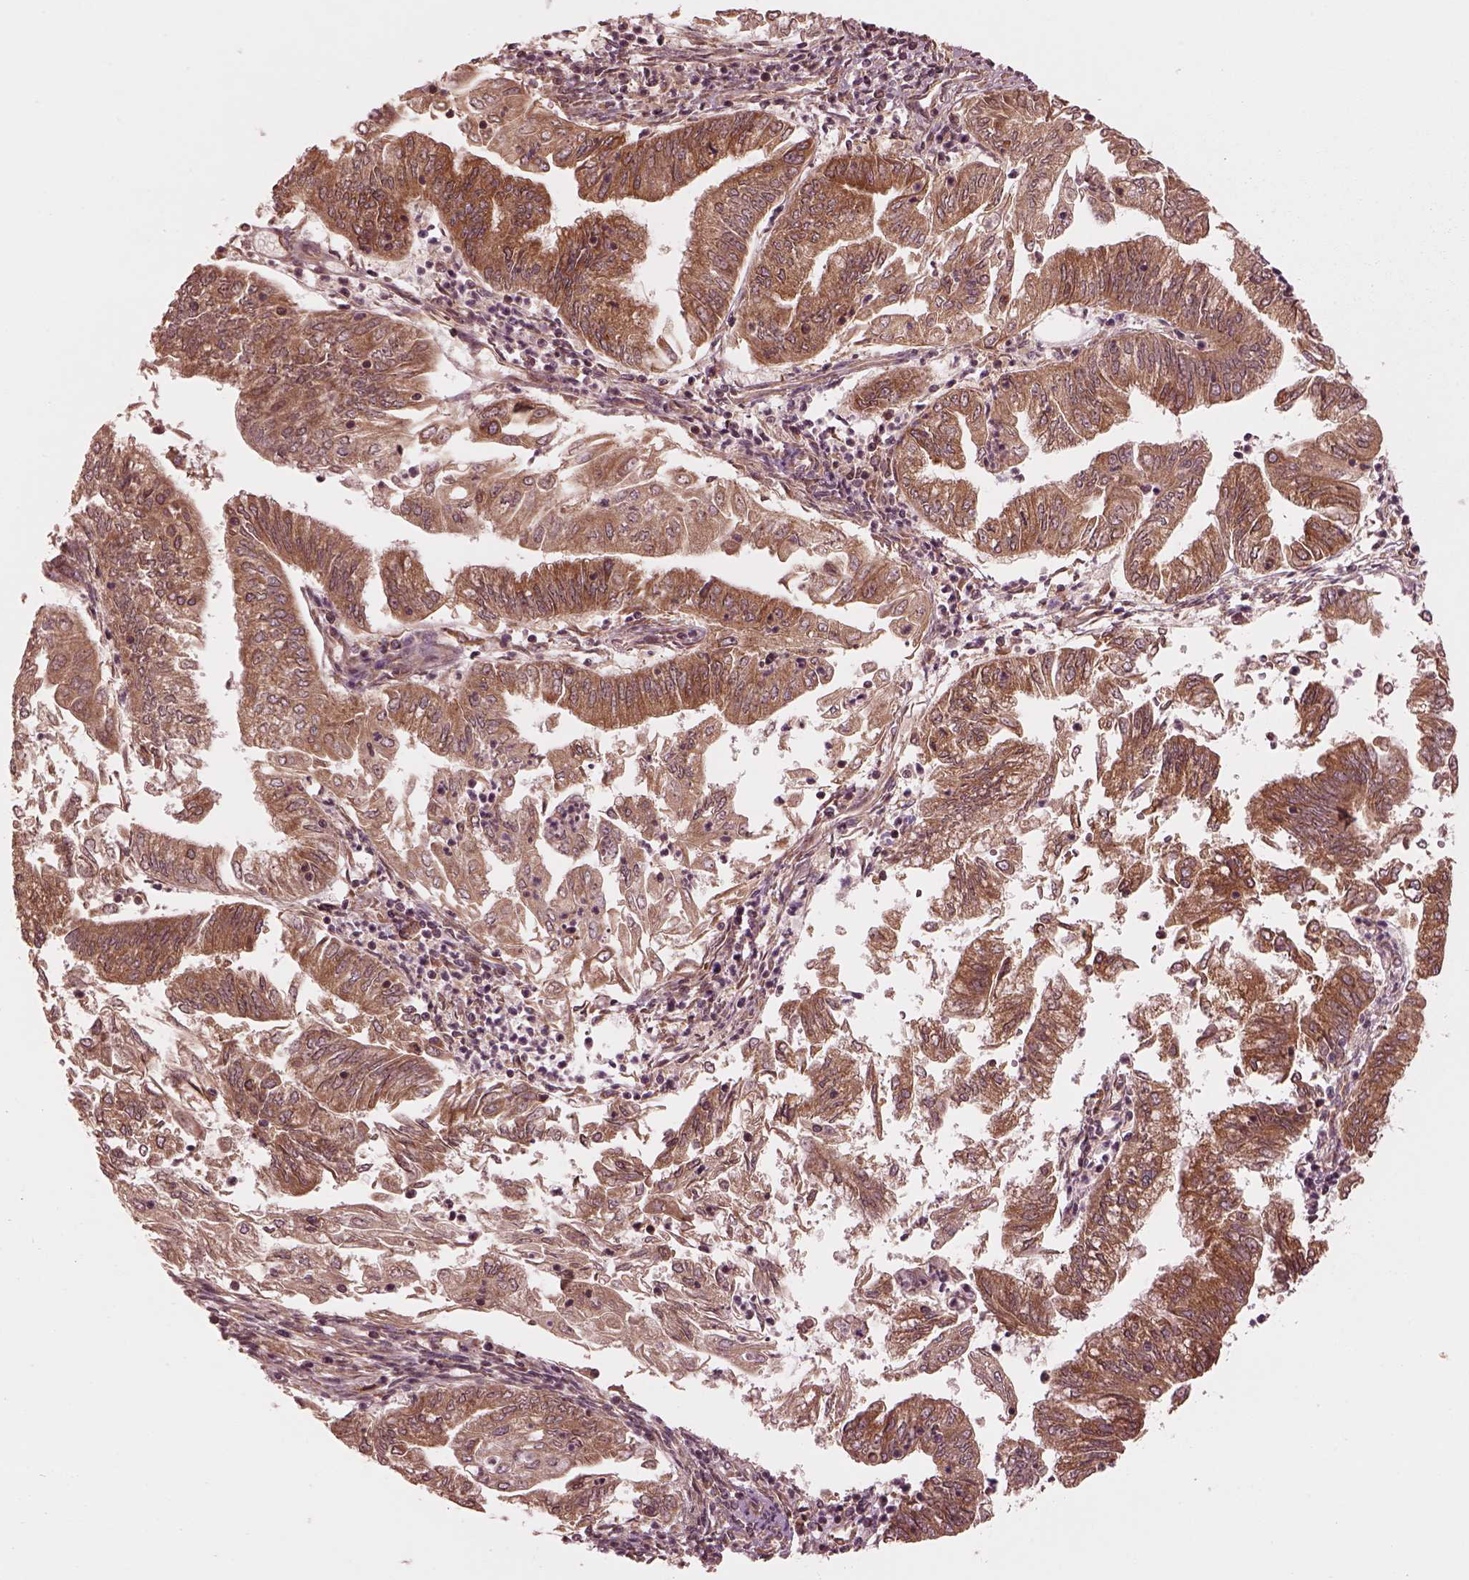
{"staining": {"intensity": "moderate", "quantity": ">75%", "location": "cytoplasmic/membranous"}, "tissue": "endometrial cancer", "cell_type": "Tumor cells", "image_type": "cancer", "snomed": [{"axis": "morphology", "description": "Adenocarcinoma, NOS"}, {"axis": "topography", "description": "Endometrium"}], "caption": "DAB immunohistochemical staining of endometrial cancer reveals moderate cytoplasmic/membranous protein positivity in about >75% of tumor cells.", "gene": "PIK3R2", "patient": {"sex": "female", "age": 55}}